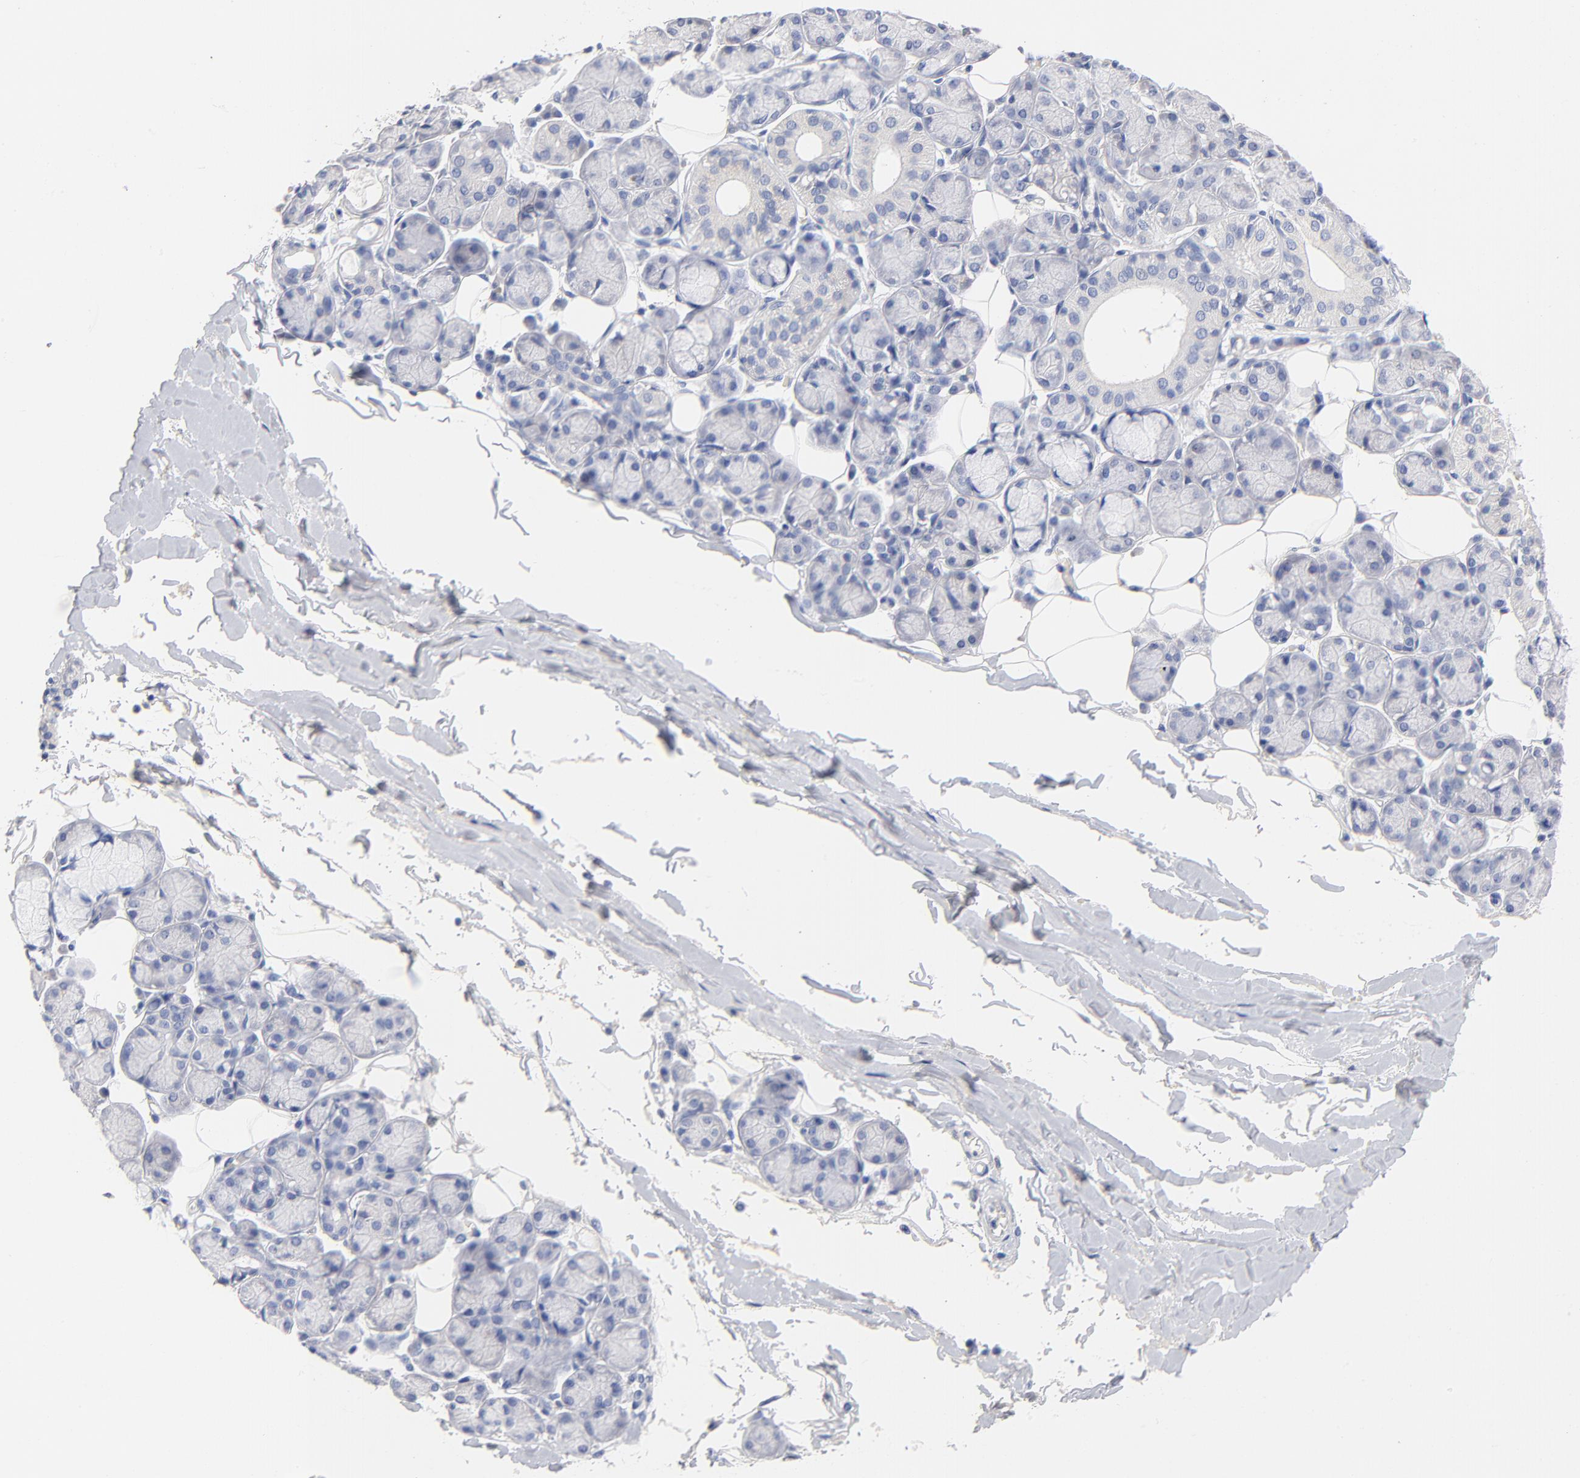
{"staining": {"intensity": "negative", "quantity": "none", "location": "none"}, "tissue": "salivary gland", "cell_type": "Glandular cells", "image_type": "normal", "snomed": [{"axis": "morphology", "description": "Normal tissue, NOS"}, {"axis": "topography", "description": "Salivary gland"}], "caption": "DAB (3,3'-diaminobenzidine) immunohistochemical staining of unremarkable salivary gland displays no significant positivity in glandular cells.", "gene": "CPS1", "patient": {"sex": "male", "age": 54}}